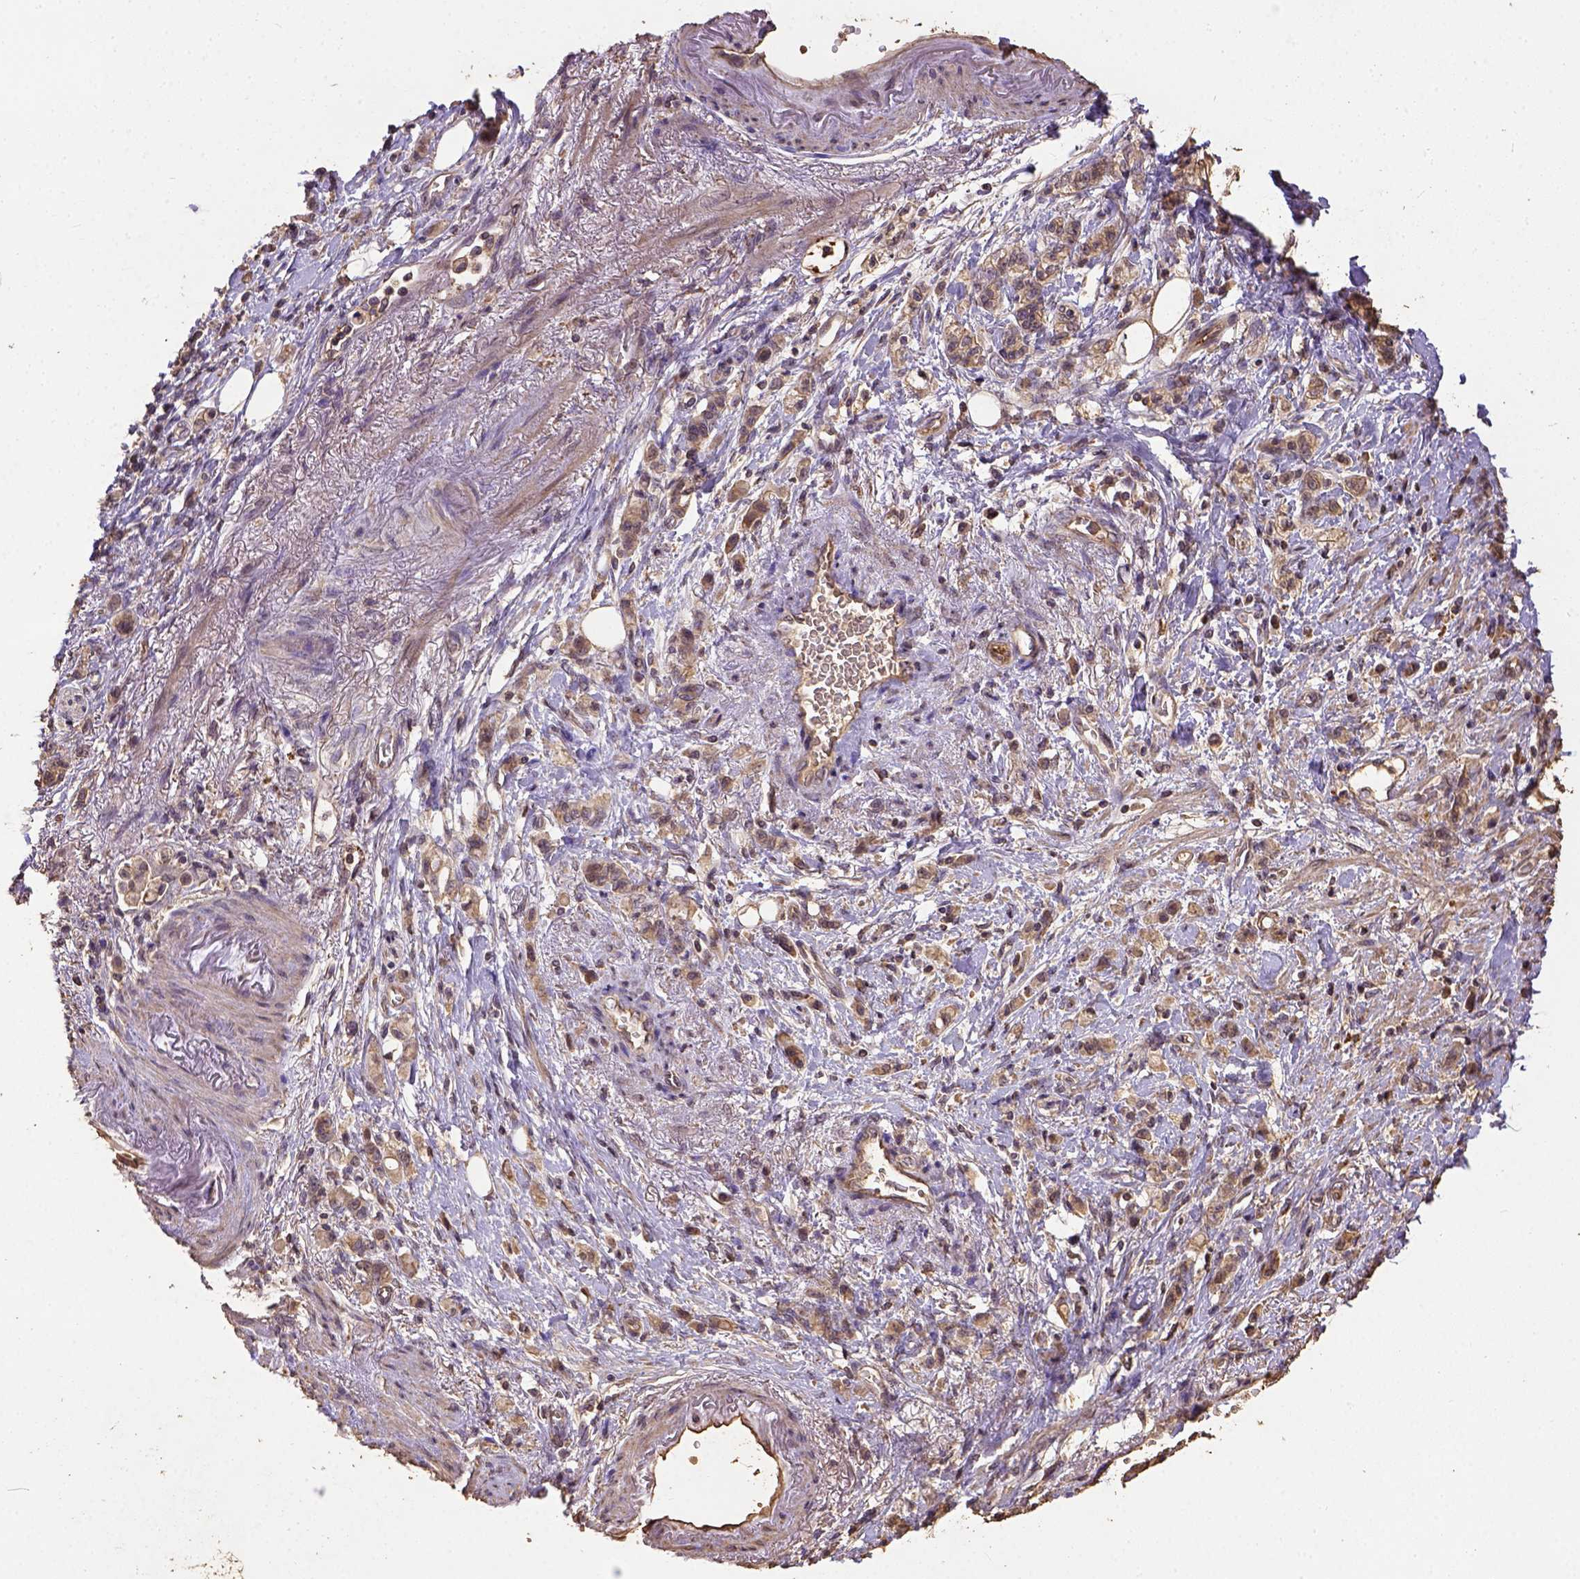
{"staining": {"intensity": "moderate", "quantity": "25%-75%", "location": "cytoplasmic/membranous"}, "tissue": "stomach cancer", "cell_type": "Tumor cells", "image_type": "cancer", "snomed": [{"axis": "morphology", "description": "Adenocarcinoma, NOS"}, {"axis": "topography", "description": "Stomach"}], "caption": "Immunohistochemical staining of human stomach adenocarcinoma reveals moderate cytoplasmic/membranous protein expression in approximately 25%-75% of tumor cells.", "gene": "ATP1B3", "patient": {"sex": "male", "age": 77}}